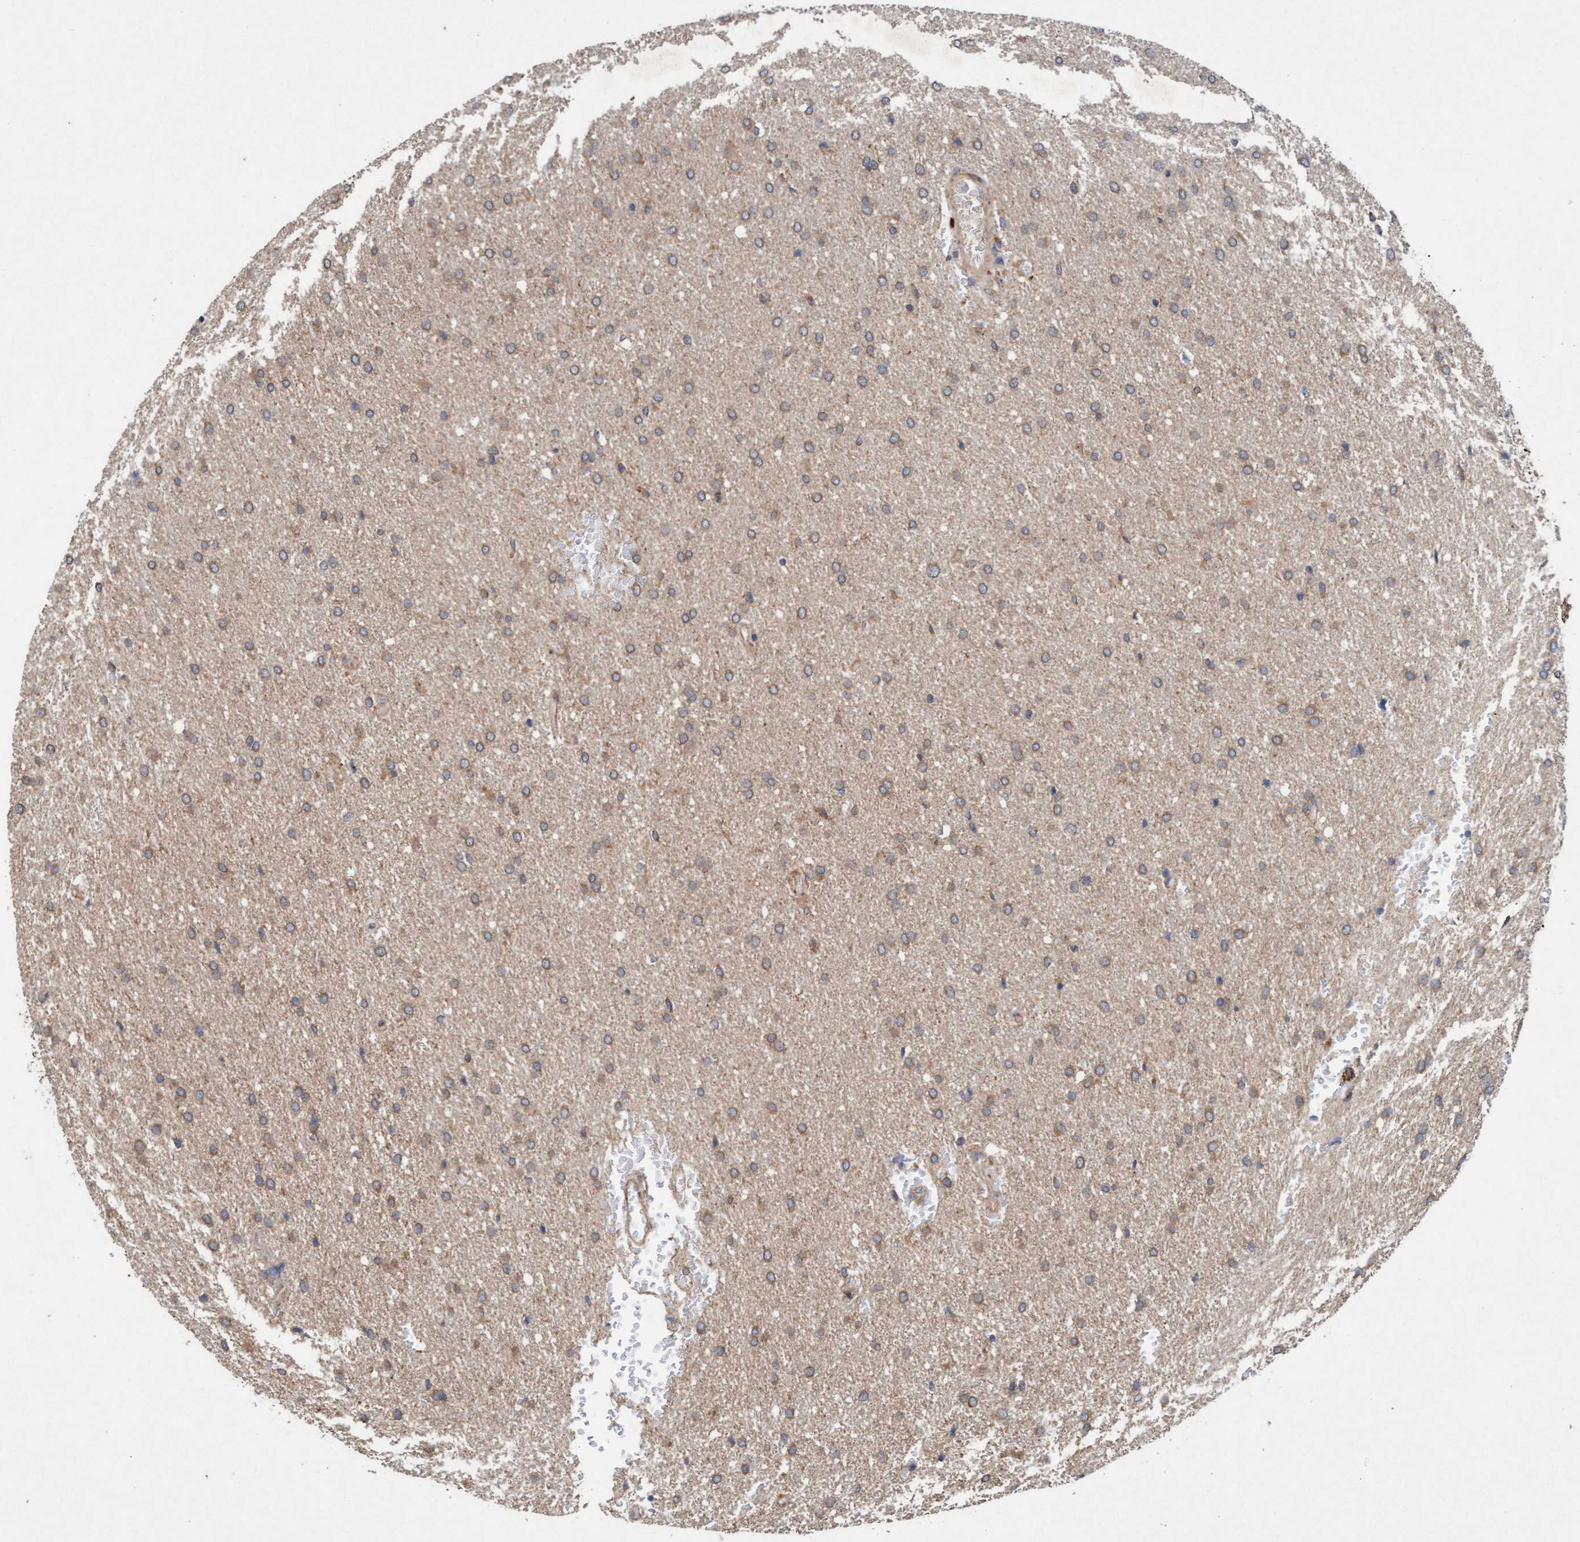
{"staining": {"intensity": "weak", "quantity": "25%-75%", "location": "cytoplasmic/membranous"}, "tissue": "glioma", "cell_type": "Tumor cells", "image_type": "cancer", "snomed": [{"axis": "morphology", "description": "Glioma, malignant, Low grade"}, {"axis": "topography", "description": "Brain"}], "caption": "About 25%-75% of tumor cells in human low-grade glioma (malignant) reveal weak cytoplasmic/membranous protein staining as visualized by brown immunohistochemical staining.", "gene": "MLXIP", "patient": {"sex": "female", "age": 37}}